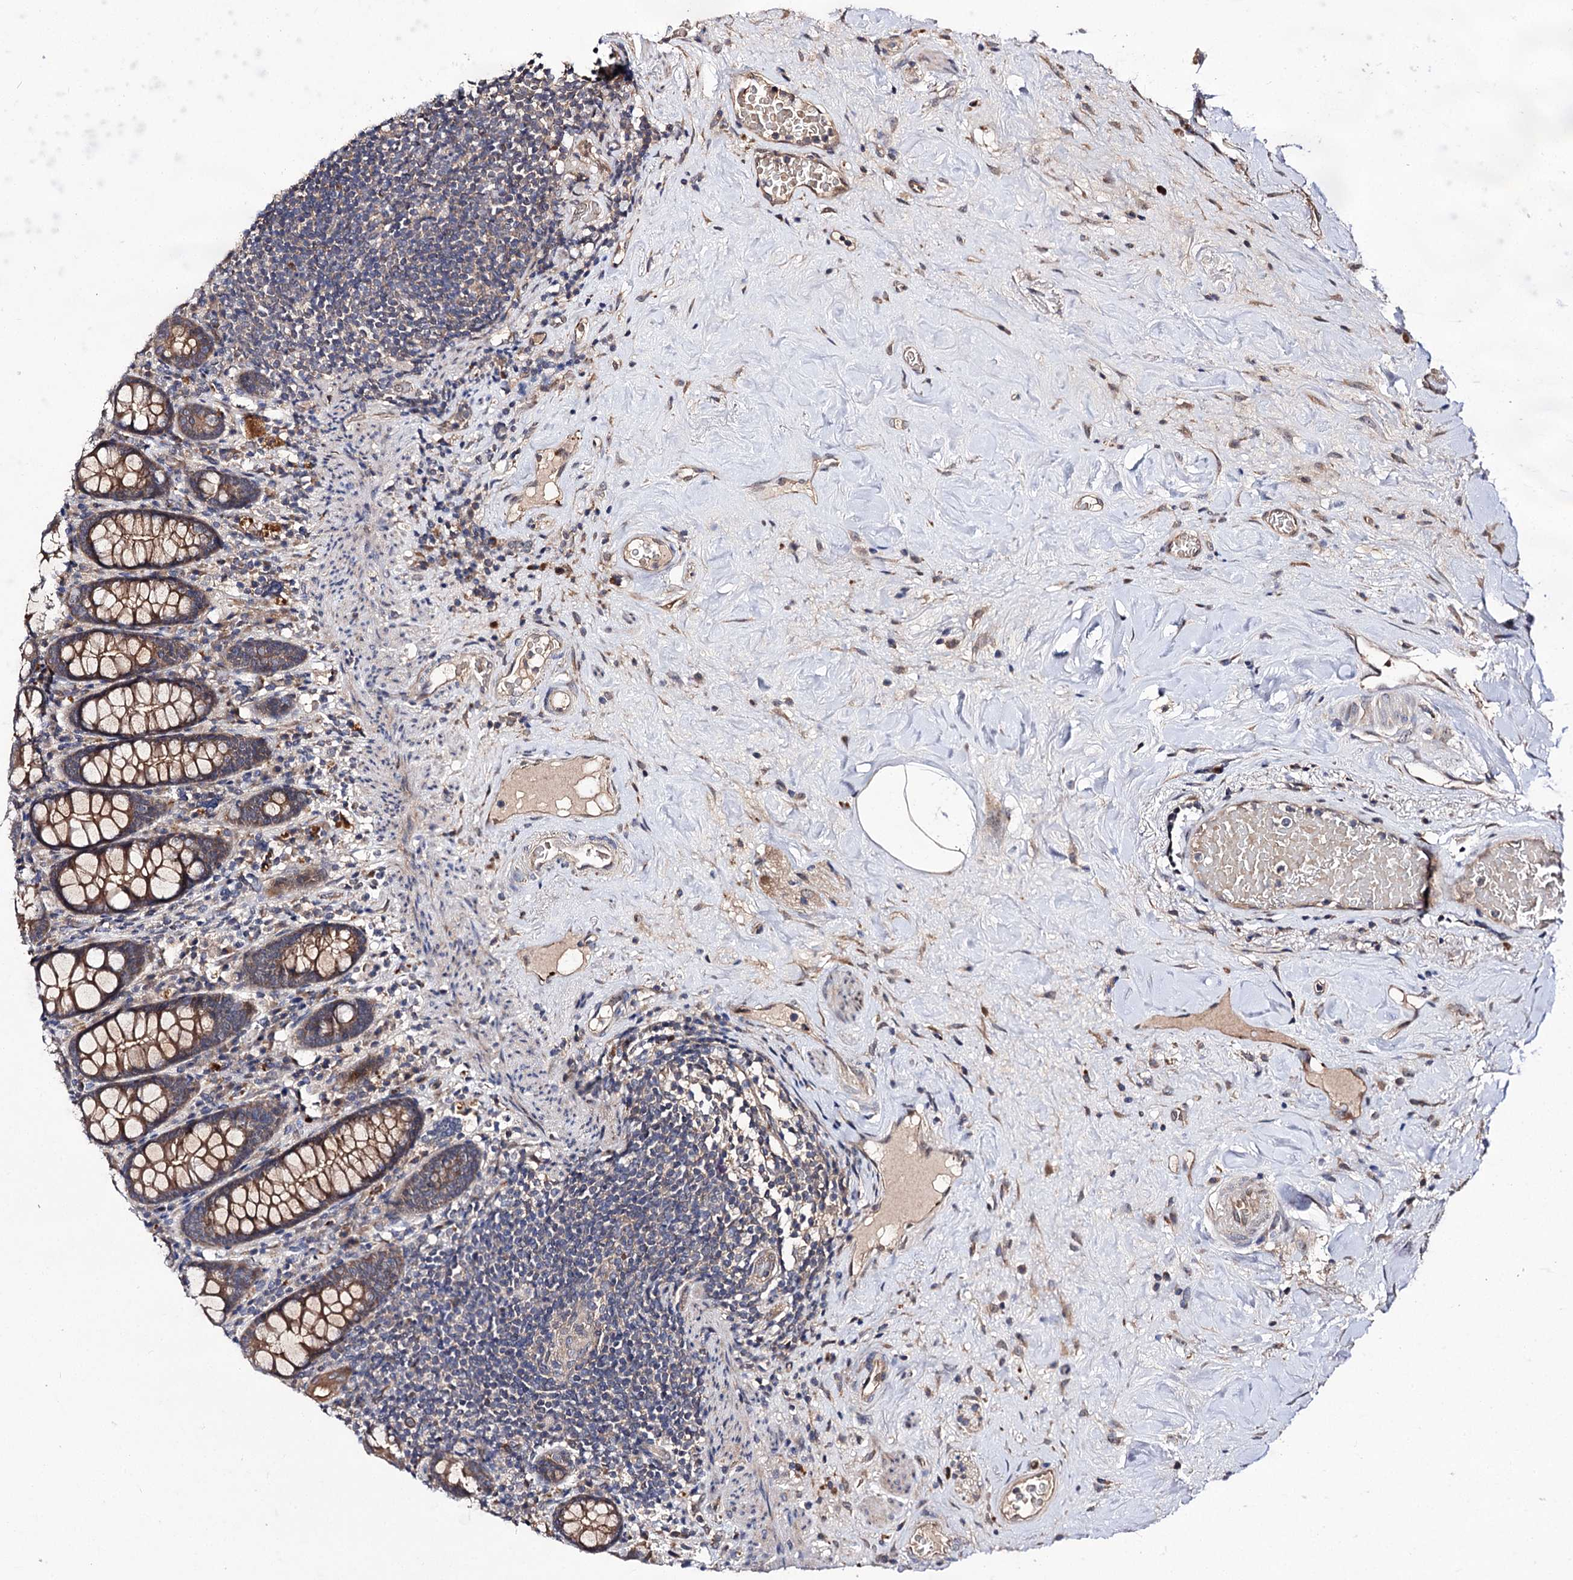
{"staining": {"intensity": "moderate", "quantity": ">75%", "location": "cytoplasmic/membranous"}, "tissue": "colon", "cell_type": "Endothelial cells", "image_type": "normal", "snomed": [{"axis": "morphology", "description": "Normal tissue, NOS"}, {"axis": "topography", "description": "Colon"}], "caption": "Normal colon shows moderate cytoplasmic/membranous staining in approximately >75% of endothelial cells, visualized by immunohistochemistry.", "gene": "FBXW8", "patient": {"sex": "female", "age": 79}}